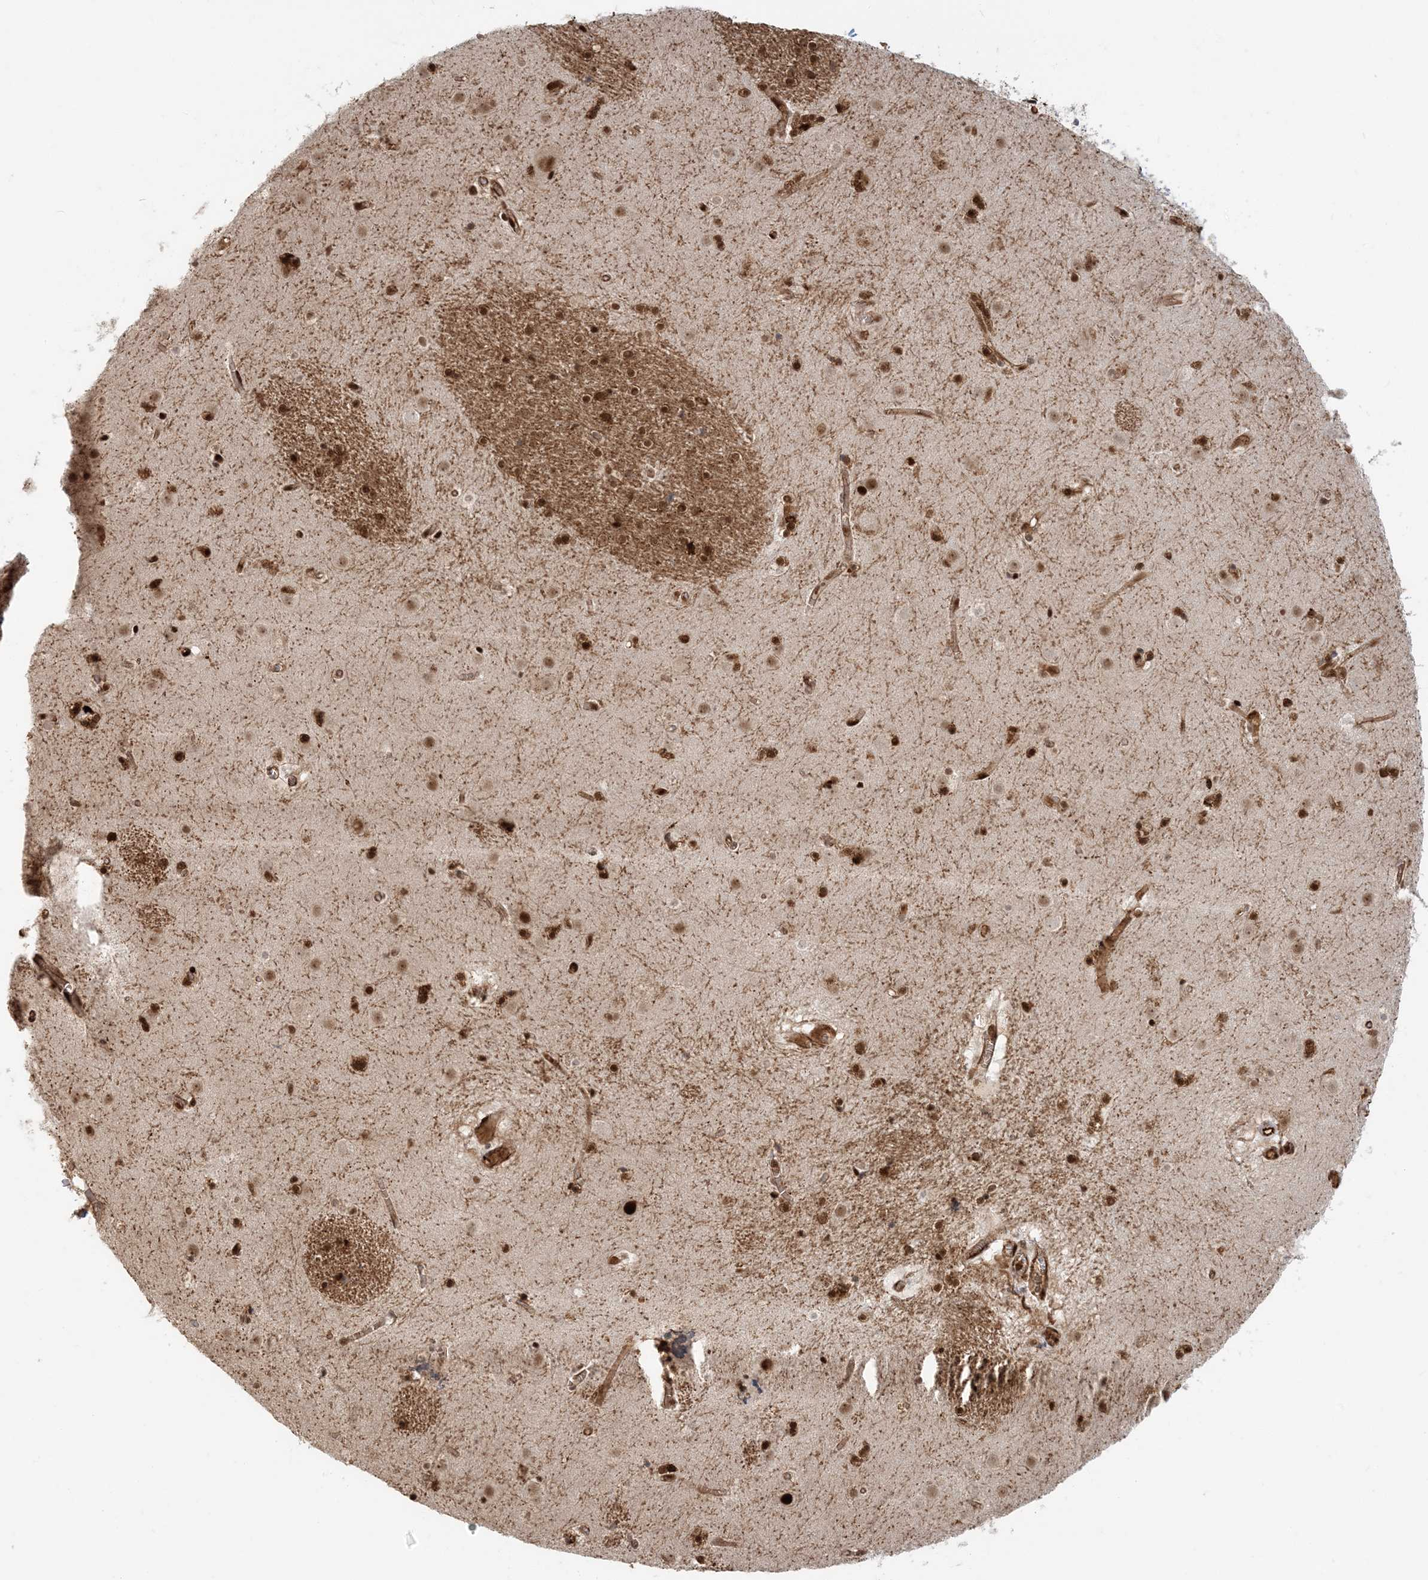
{"staining": {"intensity": "strong", "quantity": ">75%", "location": "nuclear"}, "tissue": "caudate", "cell_type": "Glial cells", "image_type": "normal", "snomed": [{"axis": "morphology", "description": "Normal tissue, NOS"}, {"axis": "topography", "description": "Lateral ventricle wall"}], "caption": "Protein staining by immunohistochemistry (IHC) exhibits strong nuclear positivity in approximately >75% of glial cells in benign caudate.", "gene": "CKS1B", "patient": {"sex": "male", "age": 70}}